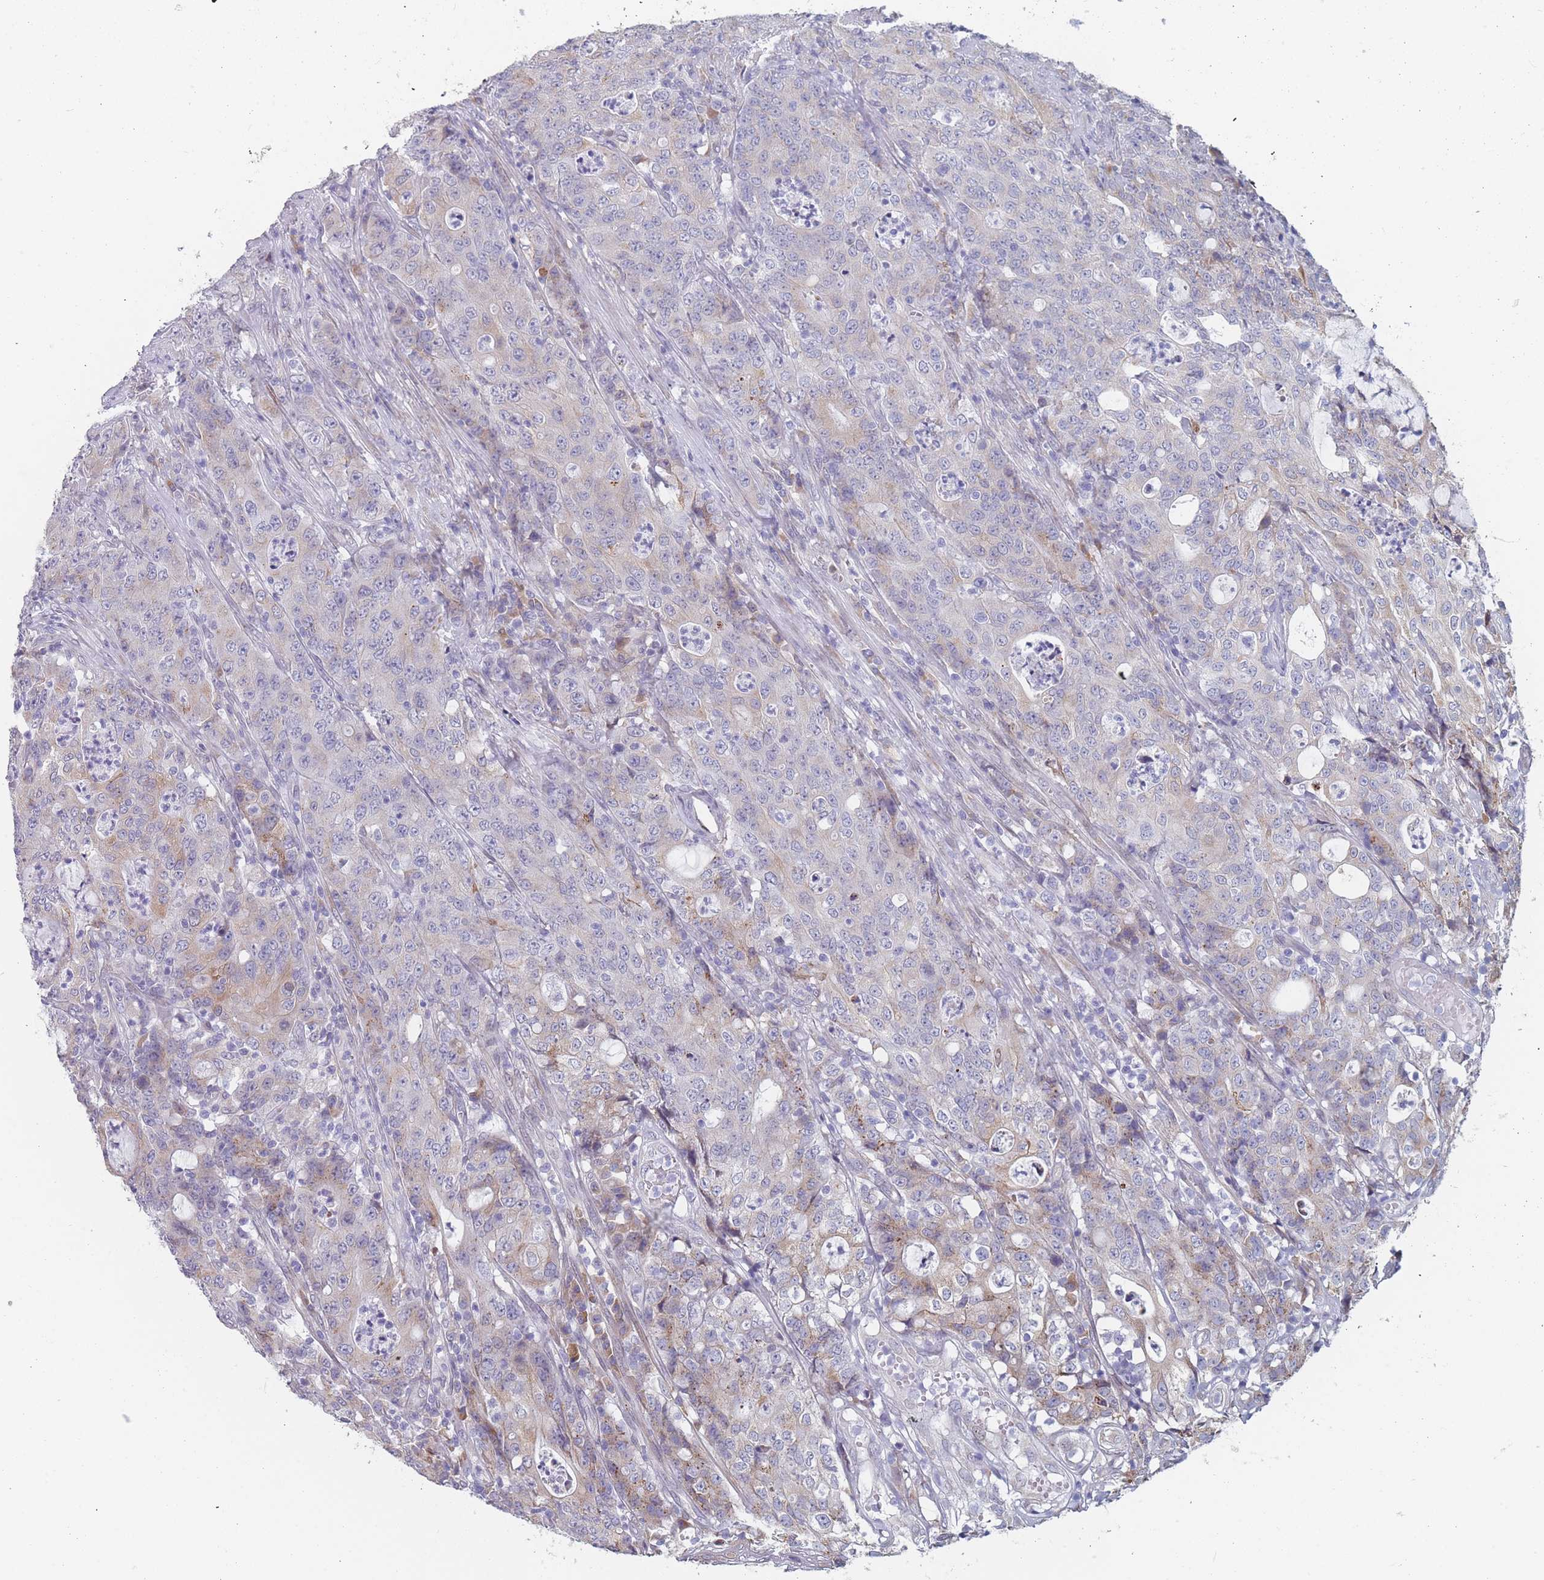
{"staining": {"intensity": "moderate", "quantity": "<25%", "location": "cytoplasmic/membranous"}, "tissue": "colorectal cancer", "cell_type": "Tumor cells", "image_type": "cancer", "snomed": [{"axis": "morphology", "description": "Adenocarcinoma, NOS"}, {"axis": "topography", "description": "Colon"}], "caption": "Colorectal cancer tissue displays moderate cytoplasmic/membranous positivity in about <25% of tumor cells", "gene": "TMED10", "patient": {"sex": "male", "age": 83}}